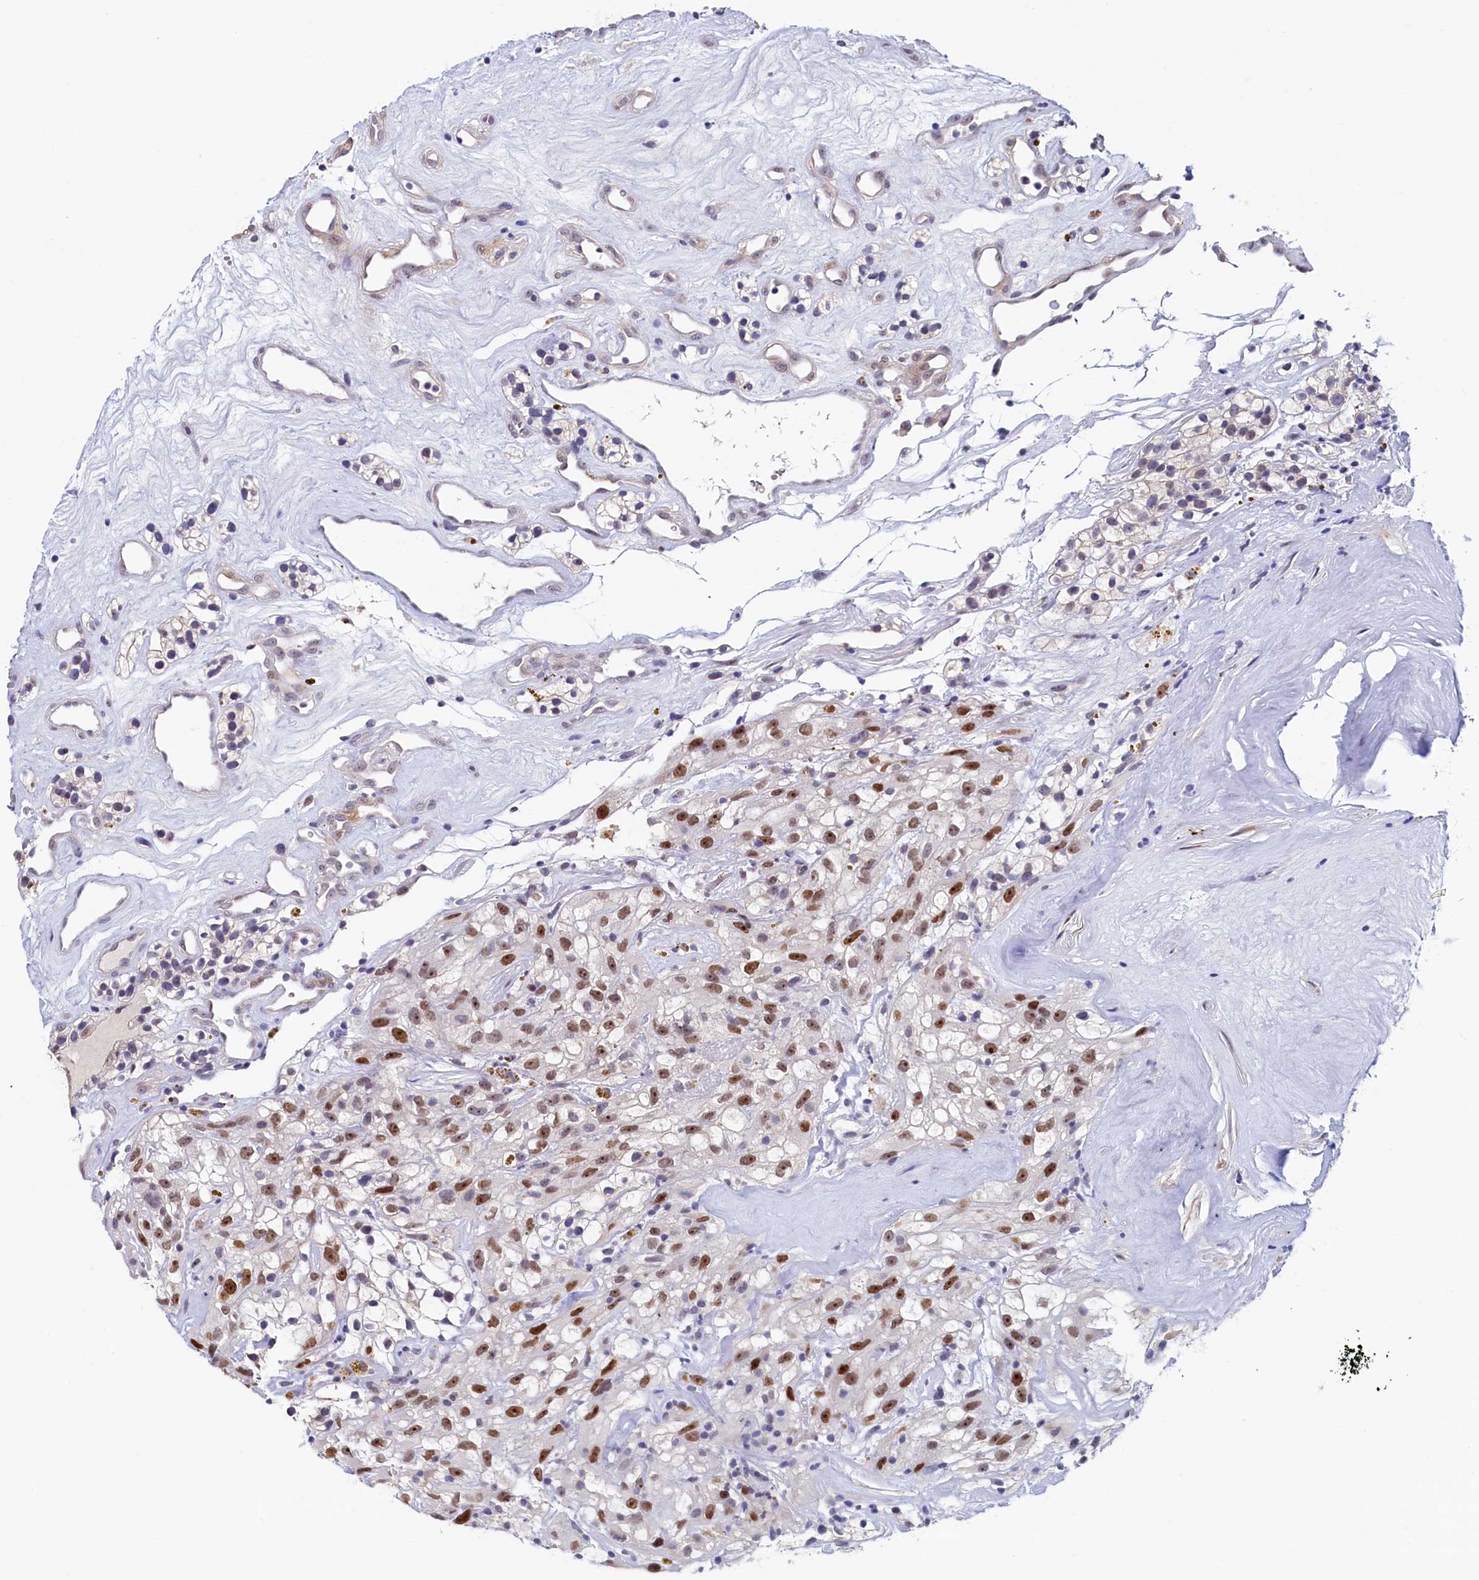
{"staining": {"intensity": "moderate", "quantity": "25%-75%", "location": "nuclear"}, "tissue": "renal cancer", "cell_type": "Tumor cells", "image_type": "cancer", "snomed": [{"axis": "morphology", "description": "Adenocarcinoma, NOS"}, {"axis": "topography", "description": "Kidney"}], "caption": "A photomicrograph of renal cancer stained for a protein reveals moderate nuclear brown staining in tumor cells.", "gene": "PACSIN3", "patient": {"sex": "female", "age": 57}}